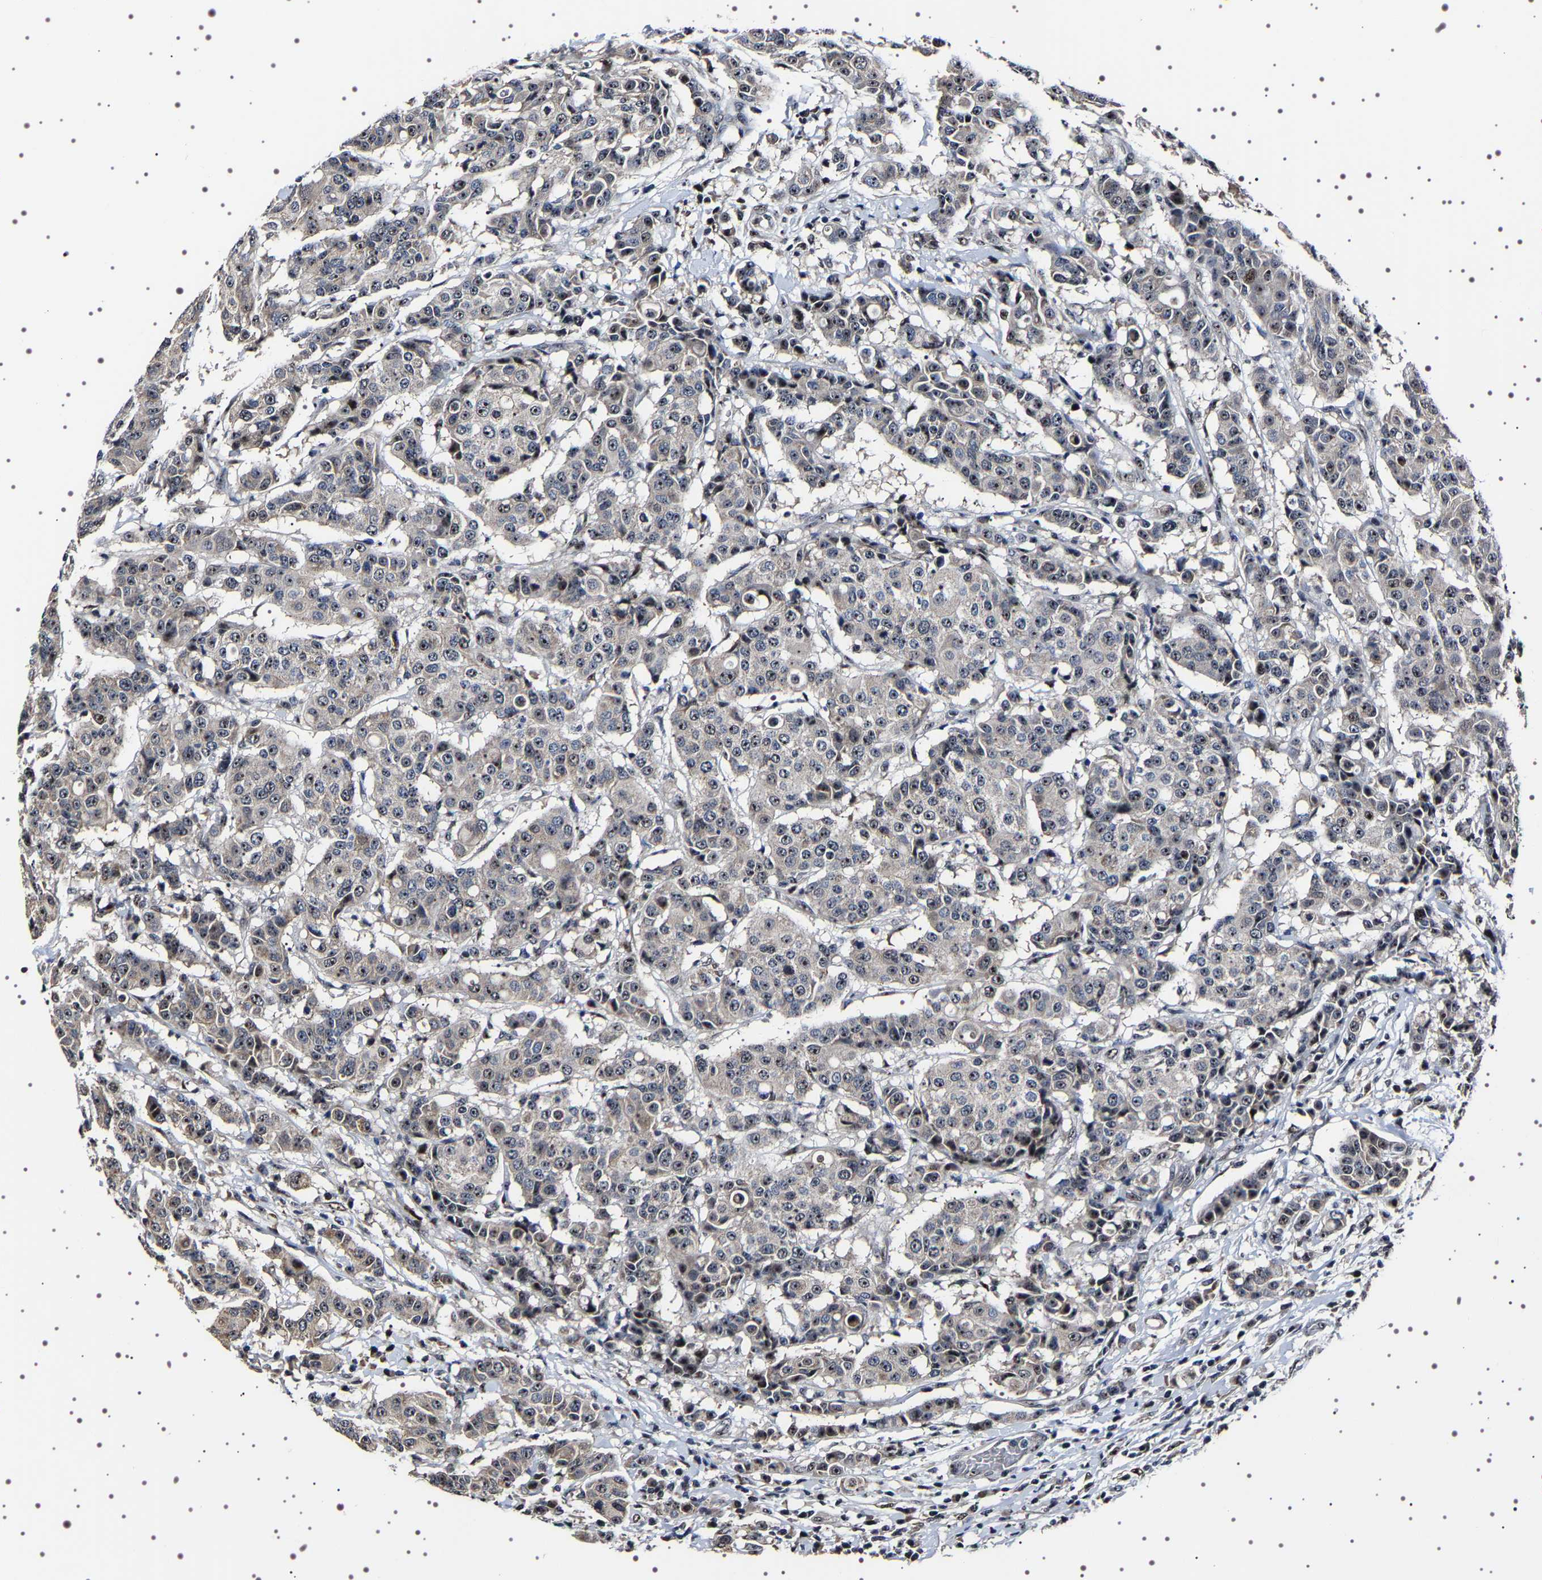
{"staining": {"intensity": "moderate", "quantity": "25%-75%", "location": "nuclear"}, "tissue": "breast cancer", "cell_type": "Tumor cells", "image_type": "cancer", "snomed": [{"axis": "morphology", "description": "Duct carcinoma"}, {"axis": "topography", "description": "Breast"}], "caption": "A photomicrograph of human breast cancer stained for a protein demonstrates moderate nuclear brown staining in tumor cells.", "gene": "GNL3", "patient": {"sex": "female", "age": 27}}